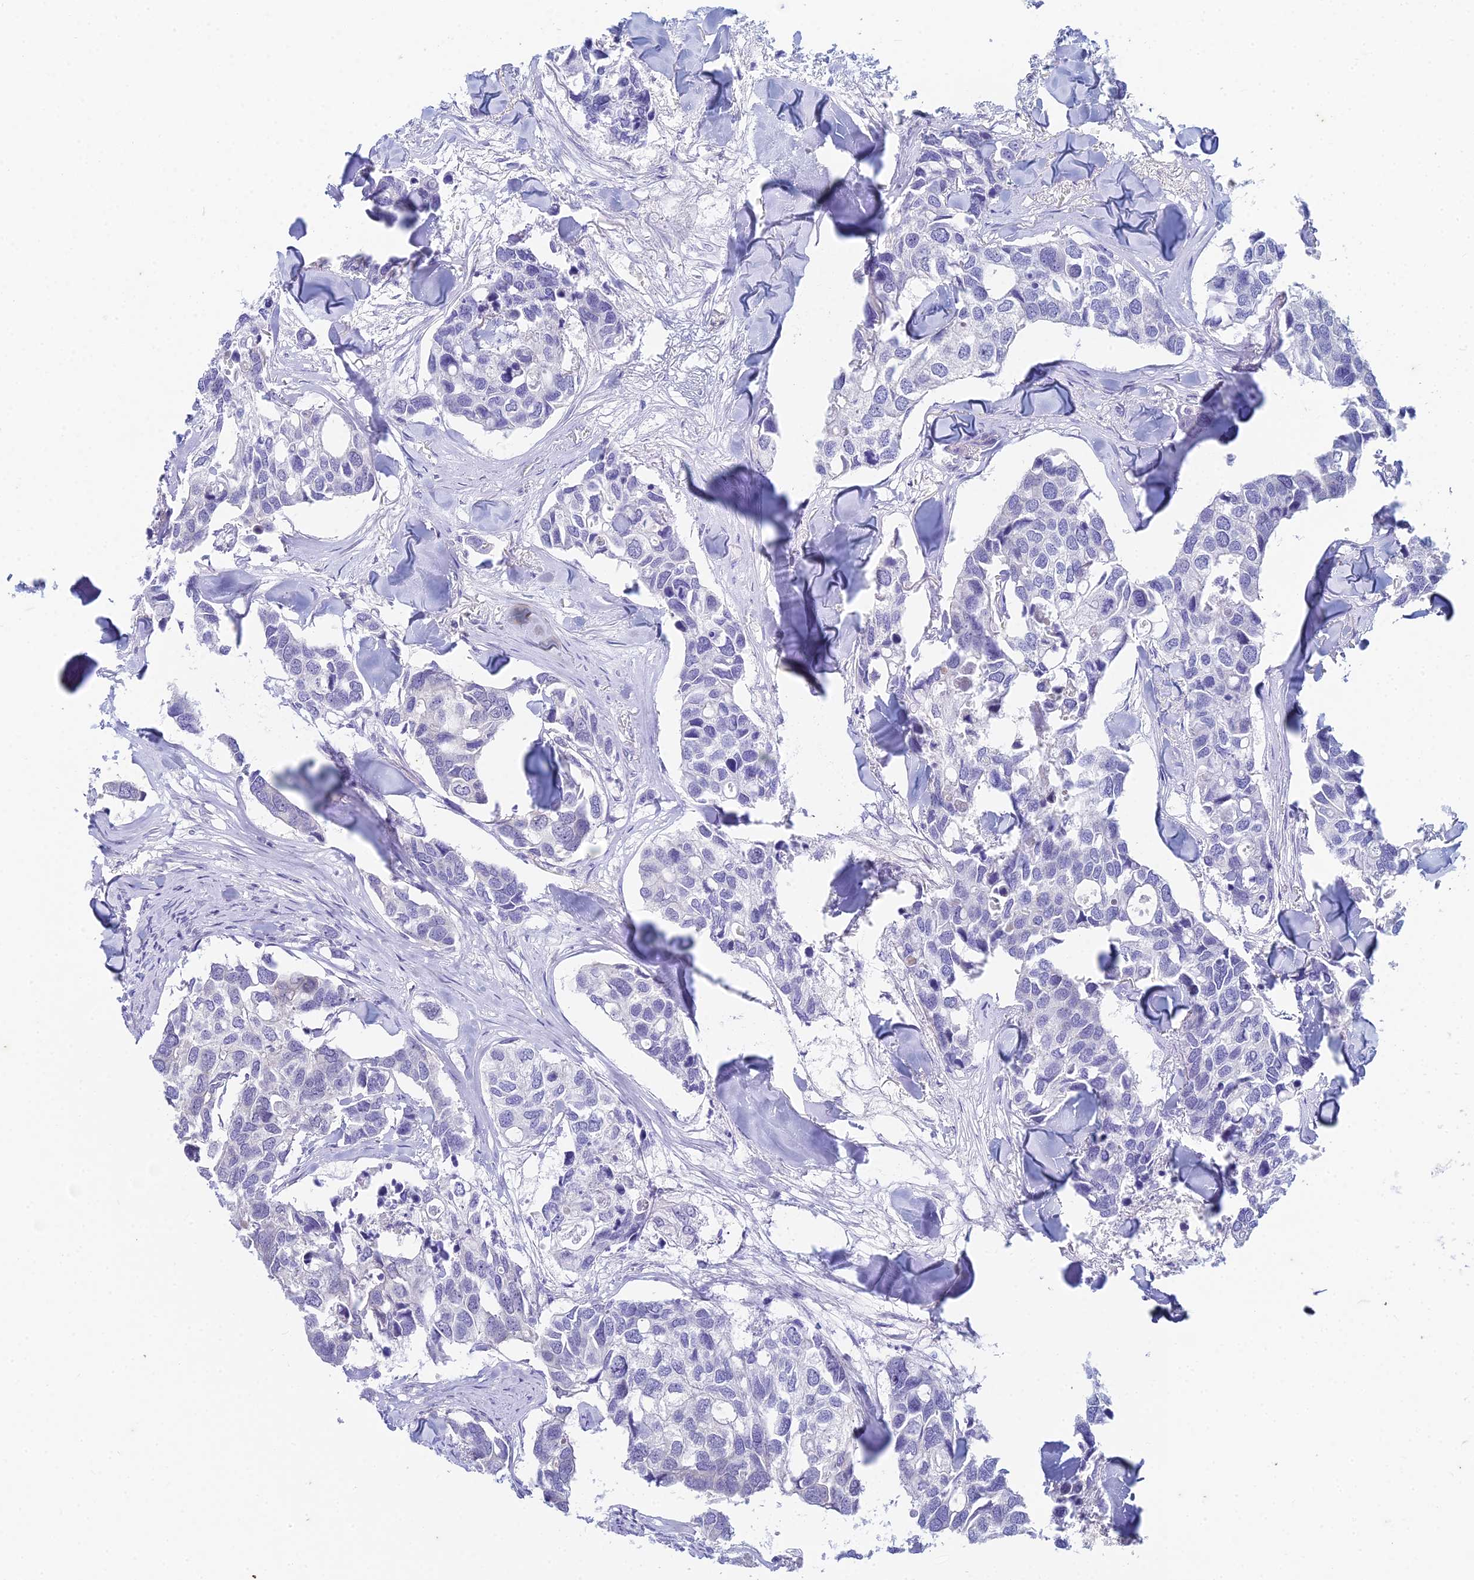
{"staining": {"intensity": "negative", "quantity": "none", "location": "none"}, "tissue": "breast cancer", "cell_type": "Tumor cells", "image_type": "cancer", "snomed": [{"axis": "morphology", "description": "Duct carcinoma"}, {"axis": "topography", "description": "Breast"}], "caption": "DAB (3,3'-diaminobenzidine) immunohistochemical staining of breast intraductal carcinoma demonstrates no significant staining in tumor cells.", "gene": "EEF2KMT", "patient": {"sex": "female", "age": 83}}